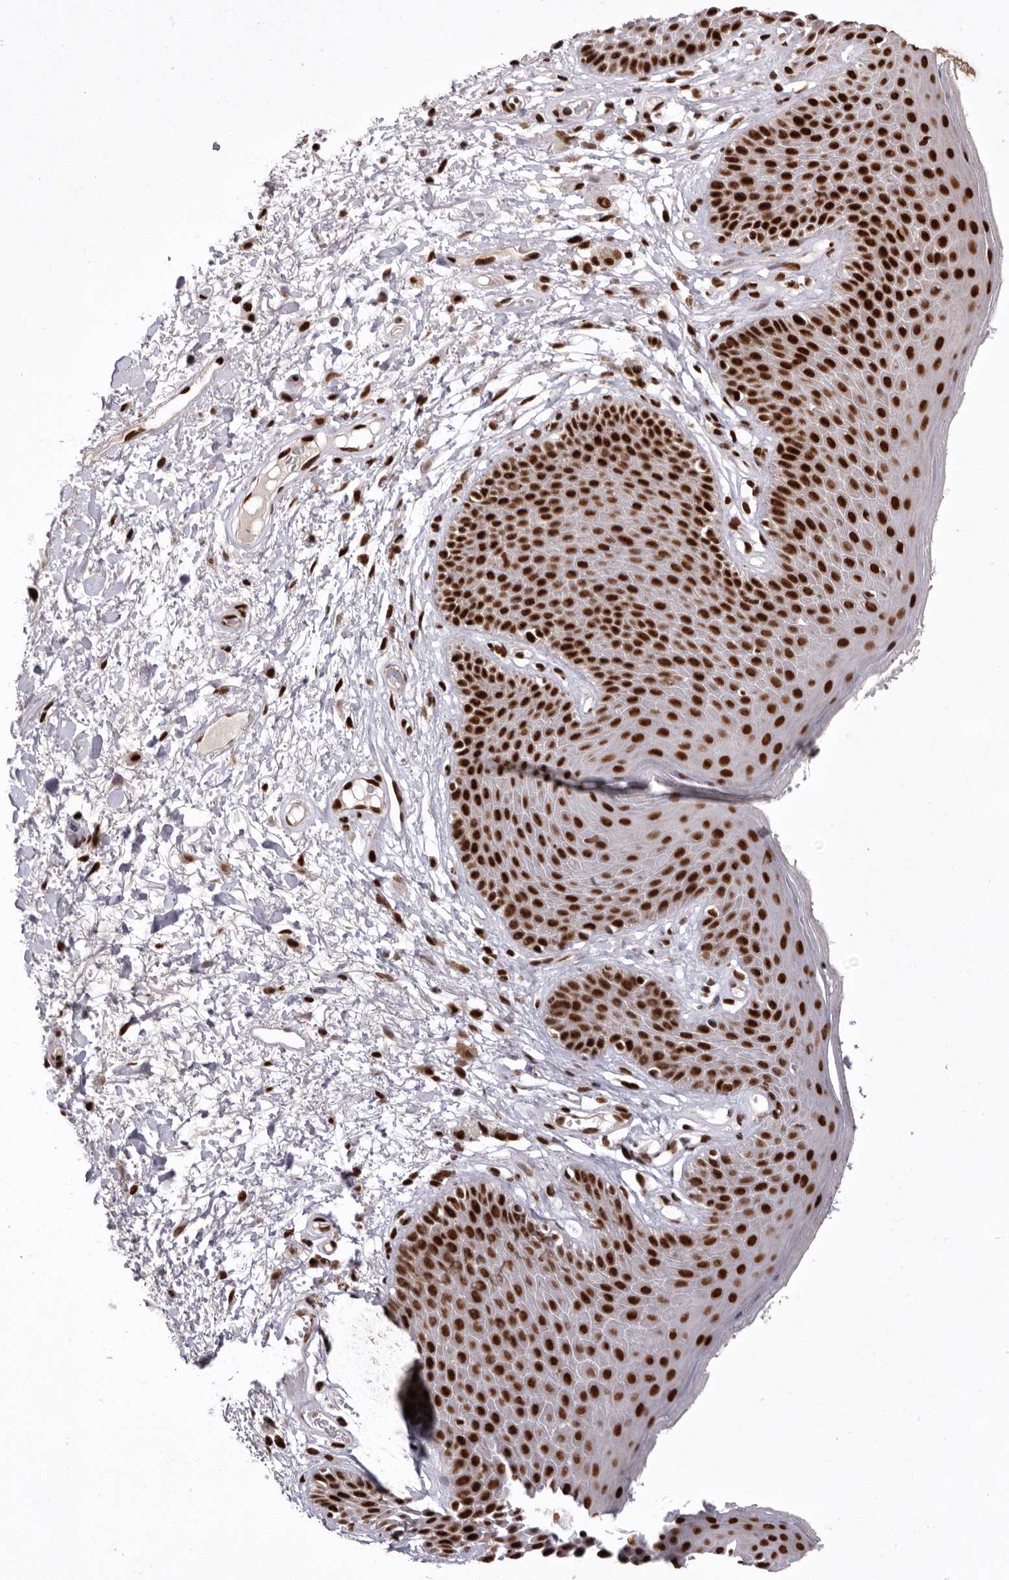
{"staining": {"intensity": "strong", "quantity": ">75%", "location": "nuclear"}, "tissue": "skin", "cell_type": "Epidermal cells", "image_type": "normal", "snomed": [{"axis": "morphology", "description": "Normal tissue, NOS"}, {"axis": "topography", "description": "Anal"}], "caption": "A brown stain highlights strong nuclear expression of a protein in epidermal cells of unremarkable human skin.", "gene": "CHTOP", "patient": {"sex": "male", "age": 74}}